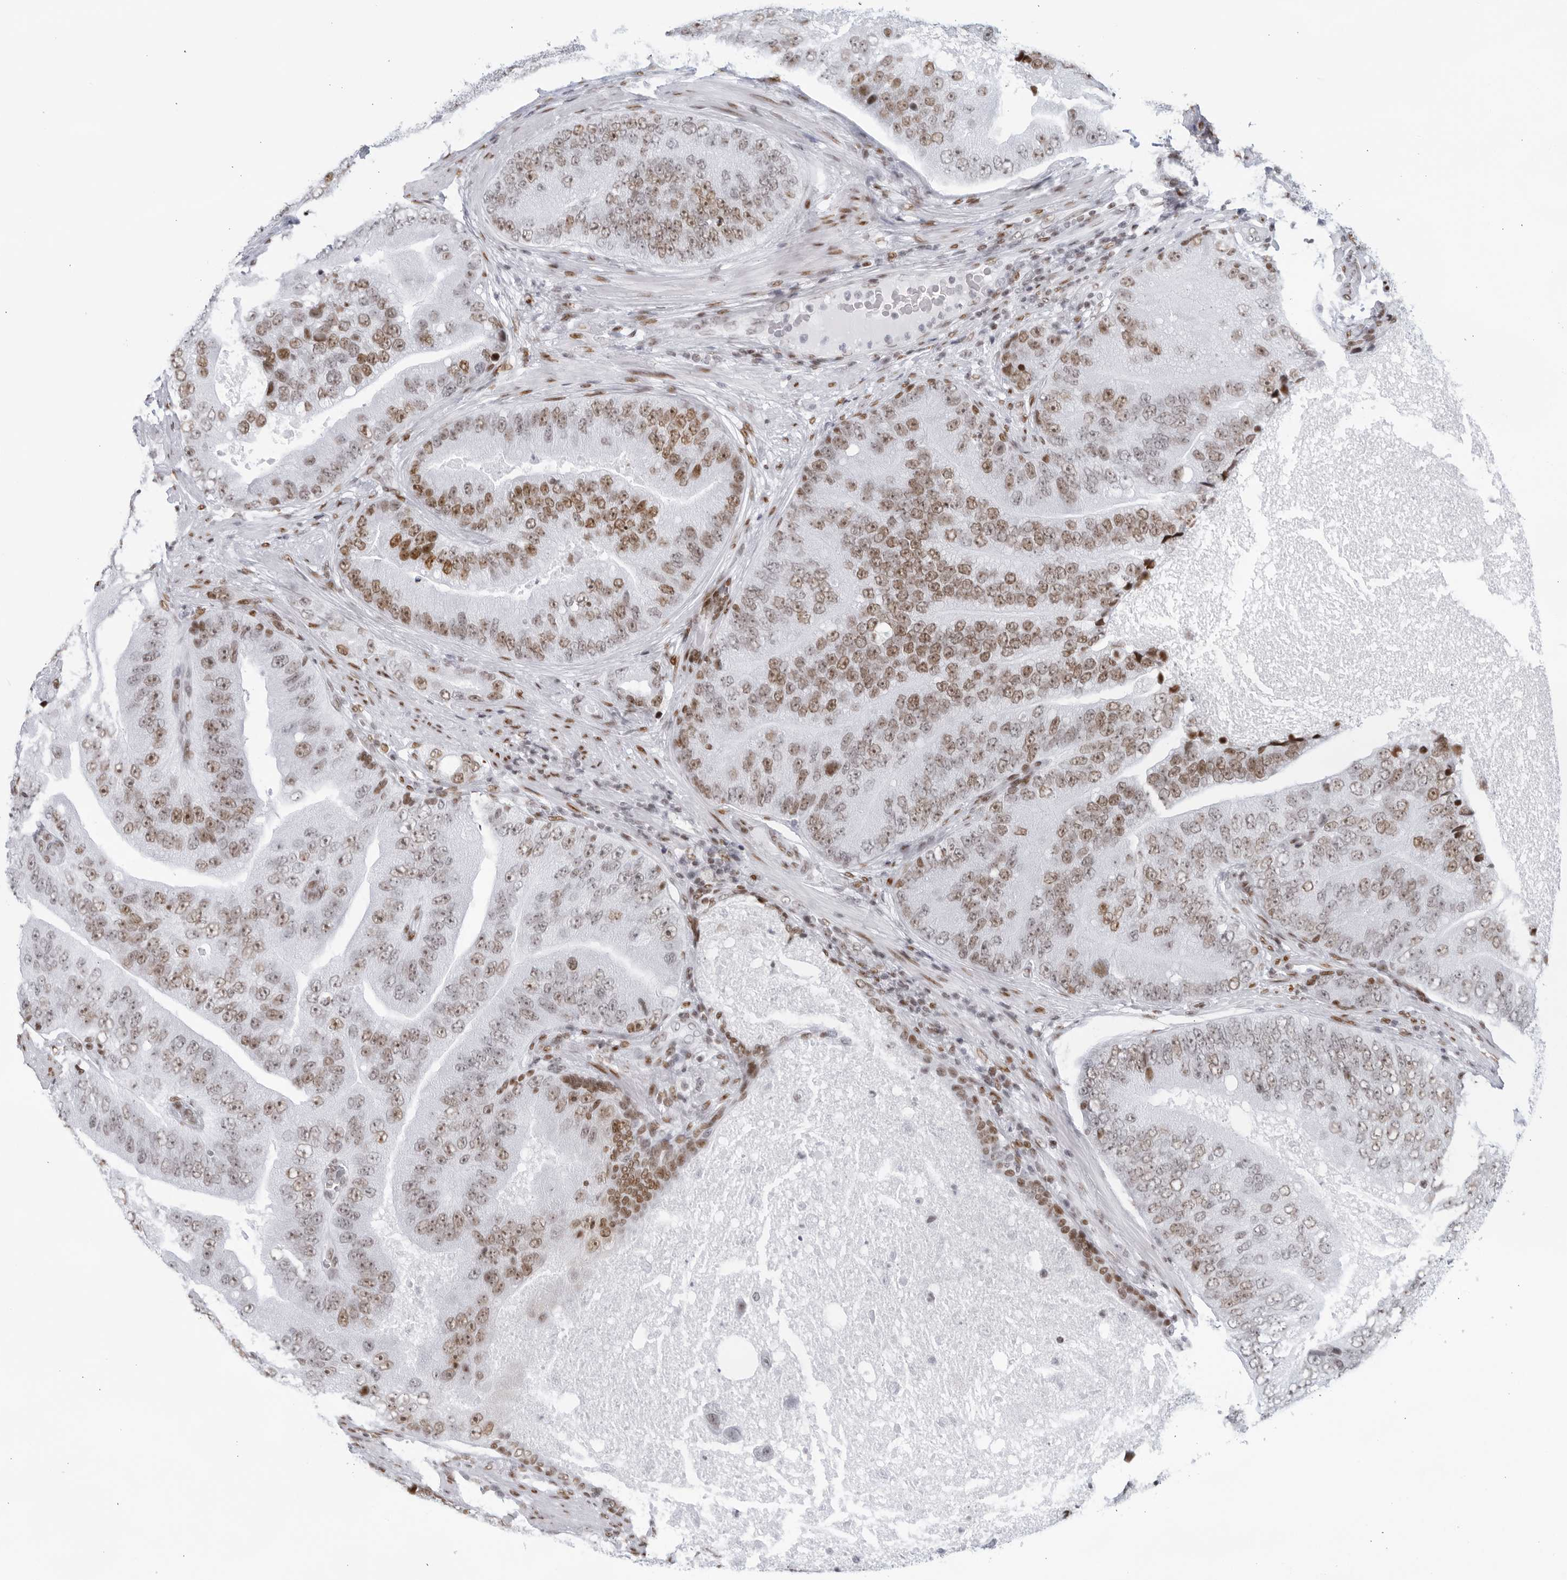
{"staining": {"intensity": "moderate", "quantity": "25%-75%", "location": "nuclear"}, "tissue": "prostate cancer", "cell_type": "Tumor cells", "image_type": "cancer", "snomed": [{"axis": "morphology", "description": "Adenocarcinoma, High grade"}, {"axis": "topography", "description": "Prostate"}], "caption": "DAB (3,3'-diaminobenzidine) immunohistochemical staining of prostate adenocarcinoma (high-grade) exhibits moderate nuclear protein staining in approximately 25%-75% of tumor cells. The protein of interest is shown in brown color, while the nuclei are stained blue.", "gene": "HP1BP3", "patient": {"sex": "male", "age": 70}}